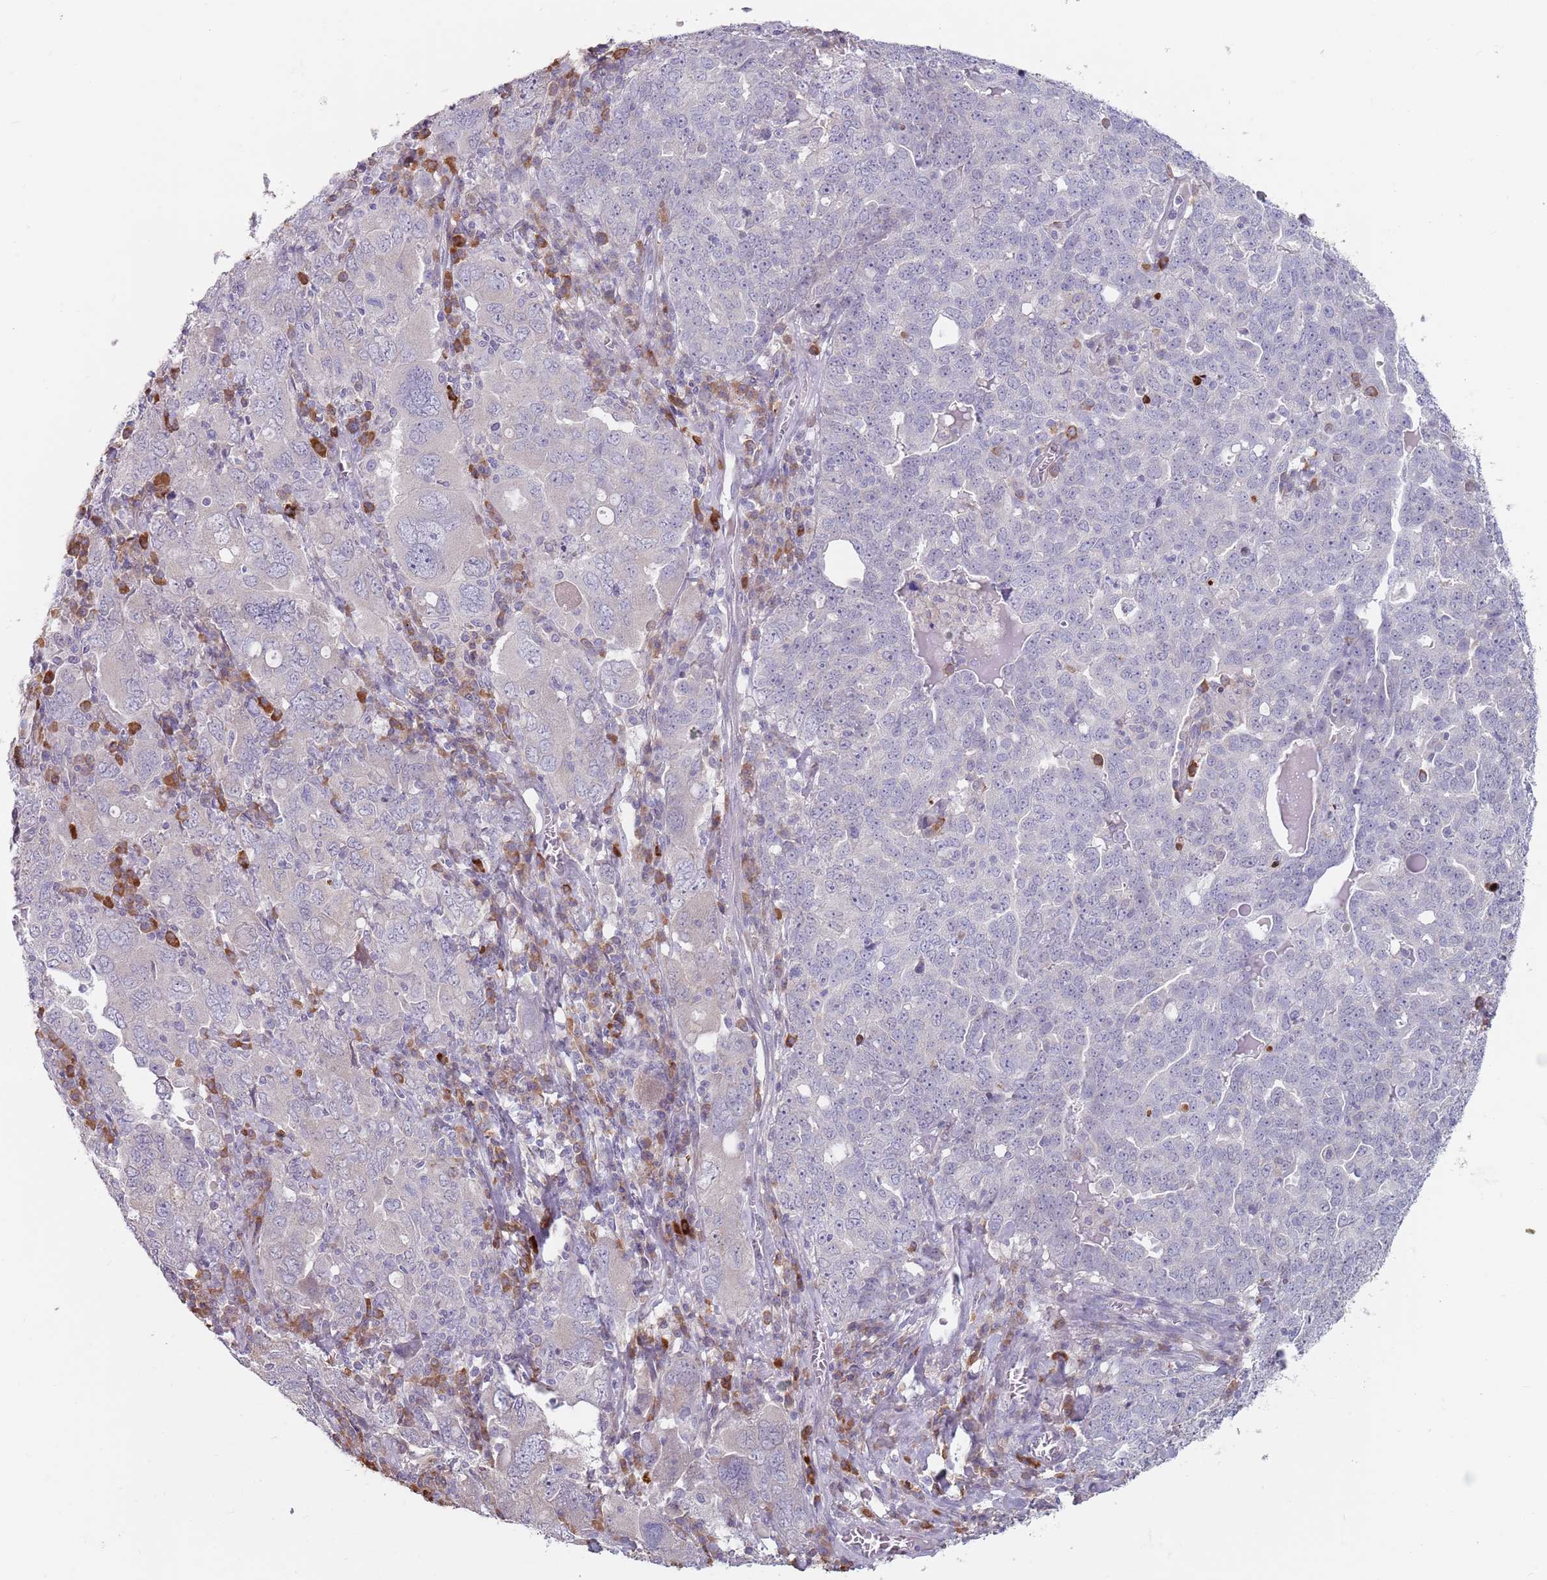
{"staining": {"intensity": "negative", "quantity": "none", "location": "none"}, "tissue": "ovarian cancer", "cell_type": "Tumor cells", "image_type": "cancer", "snomed": [{"axis": "morphology", "description": "Carcinoma, endometroid"}, {"axis": "topography", "description": "Ovary"}], "caption": "This image is of endometroid carcinoma (ovarian) stained with immunohistochemistry to label a protein in brown with the nuclei are counter-stained blue. There is no expression in tumor cells.", "gene": "DXO", "patient": {"sex": "female", "age": 62}}